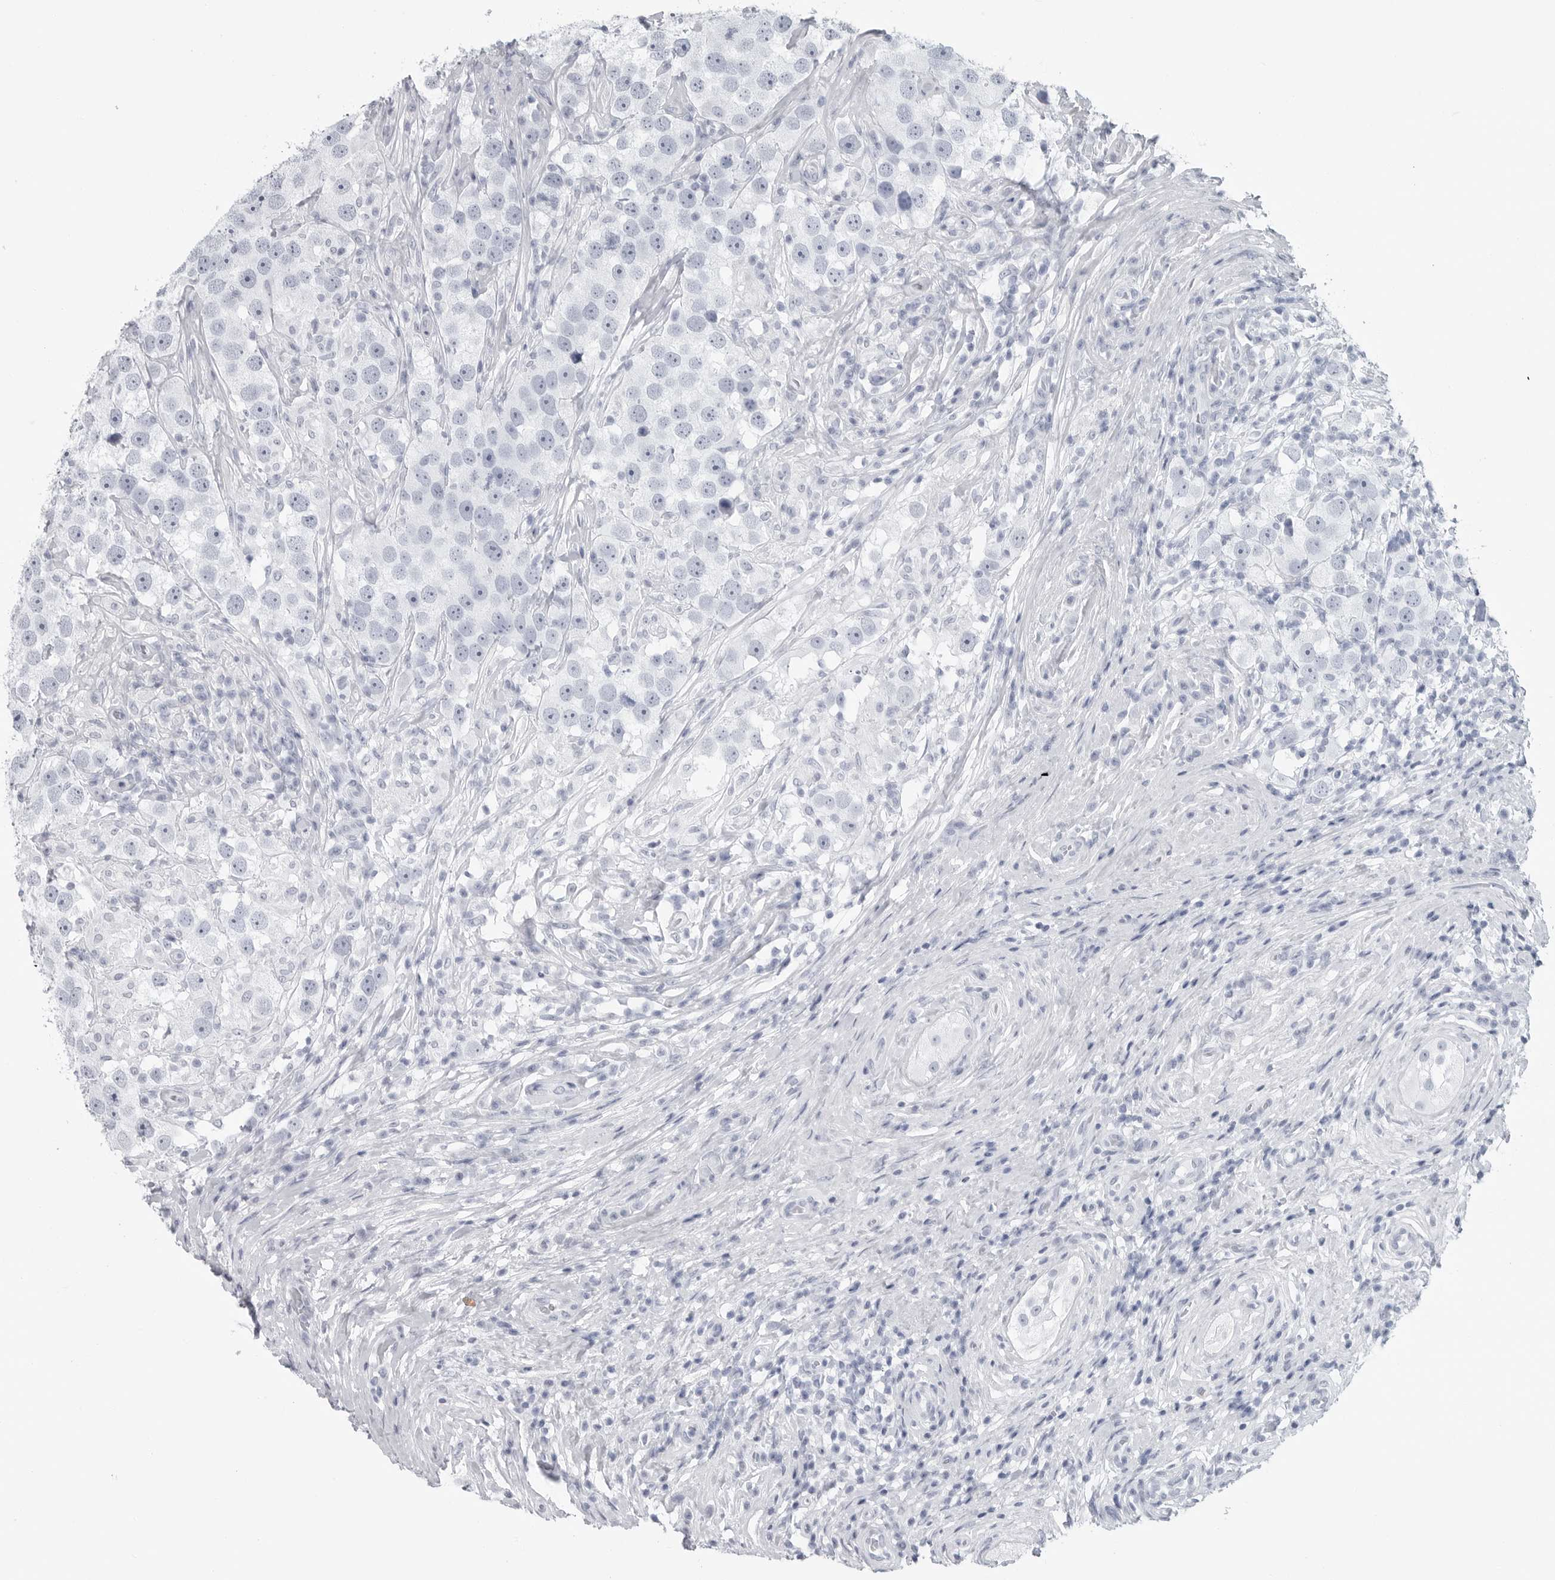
{"staining": {"intensity": "negative", "quantity": "none", "location": "none"}, "tissue": "testis cancer", "cell_type": "Tumor cells", "image_type": "cancer", "snomed": [{"axis": "morphology", "description": "Seminoma, NOS"}, {"axis": "topography", "description": "Testis"}], "caption": "Histopathology image shows no protein positivity in tumor cells of seminoma (testis) tissue. (Brightfield microscopy of DAB (3,3'-diaminobenzidine) immunohistochemistry (IHC) at high magnification).", "gene": "CSH1", "patient": {"sex": "male", "age": 49}}